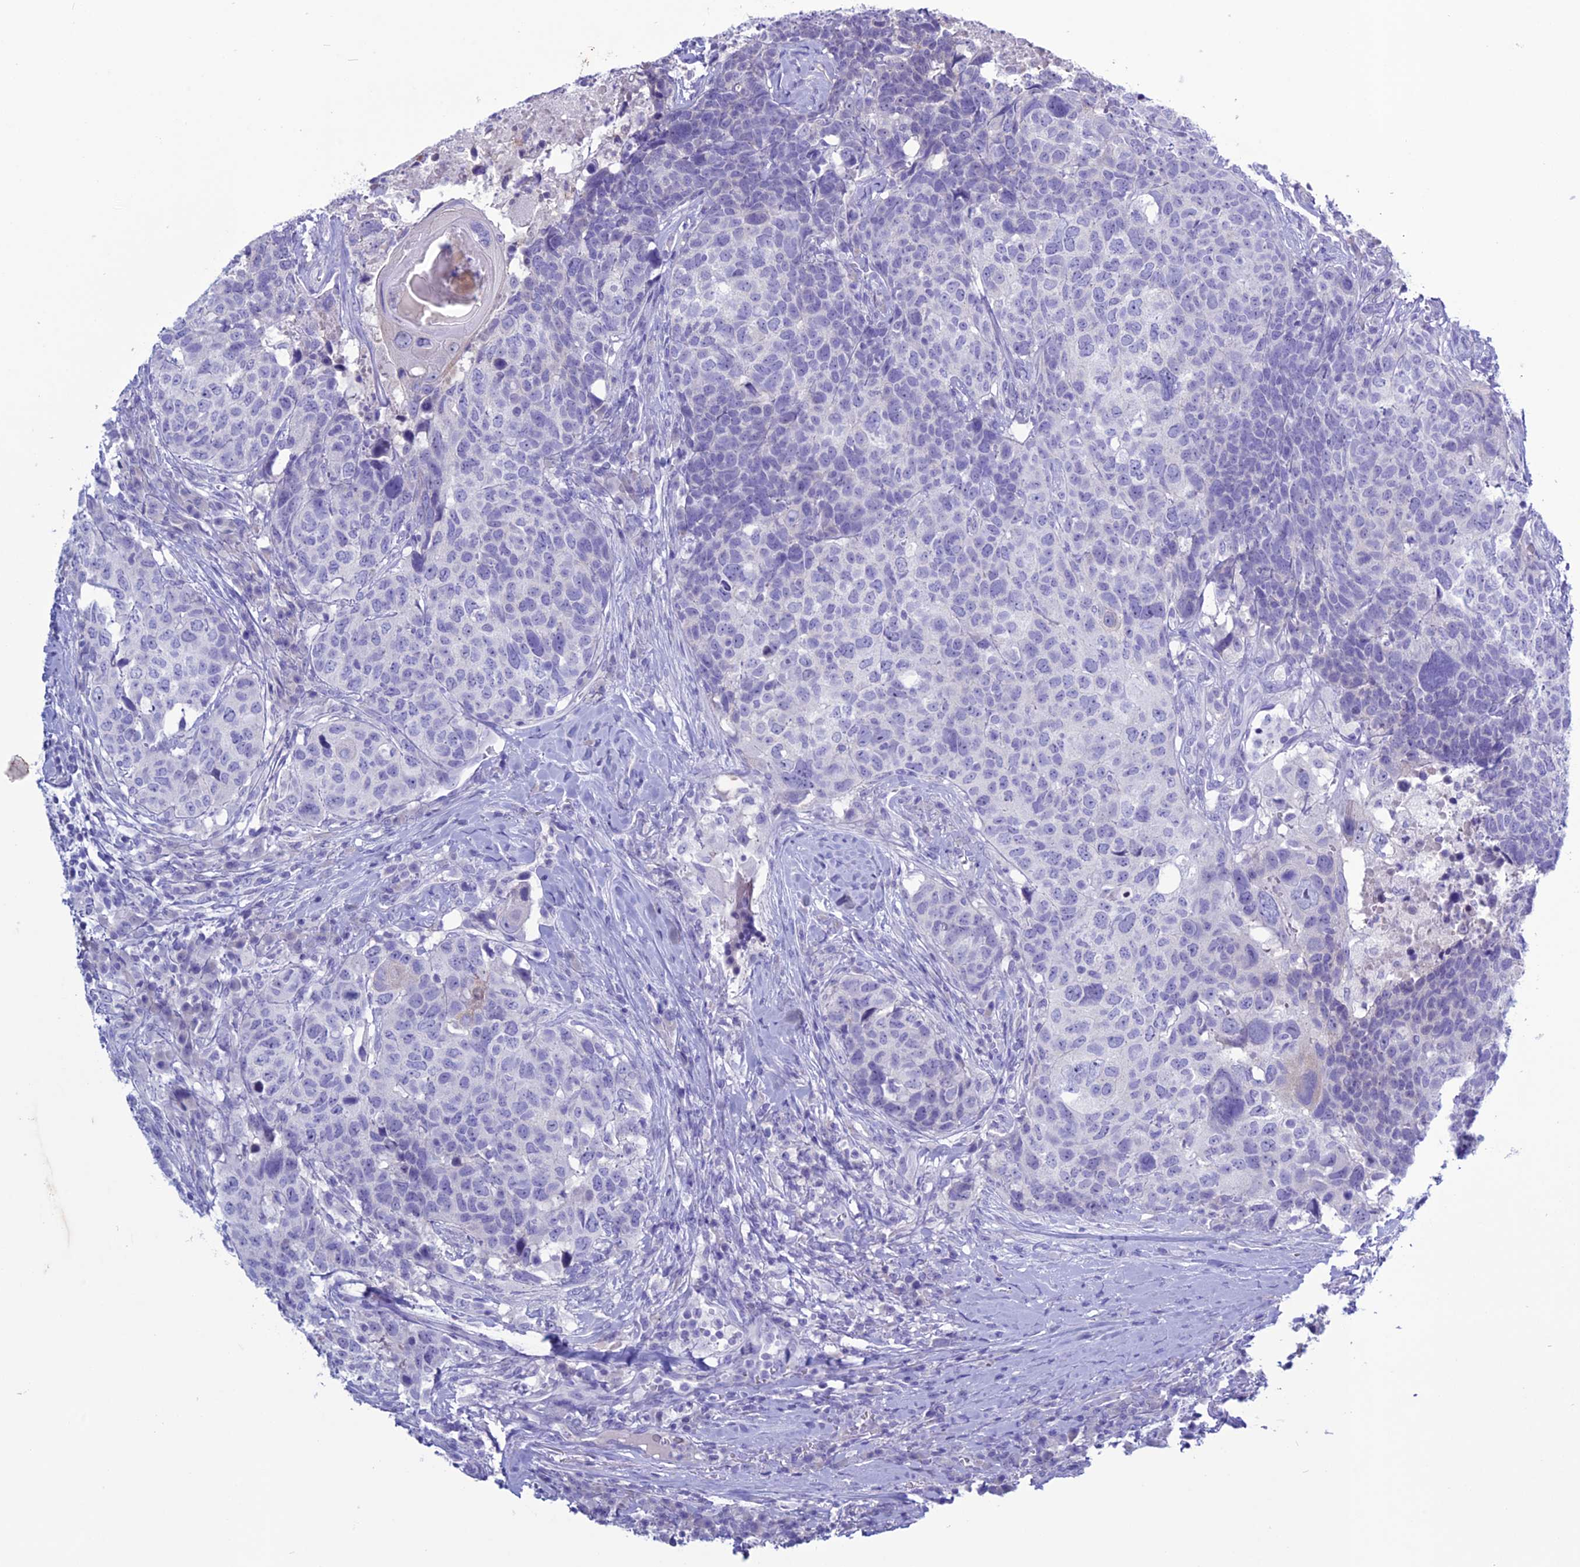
{"staining": {"intensity": "negative", "quantity": "none", "location": "none"}, "tissue": "head and neck cancer", "cell_type": "Tumor cells", "image_type": "cancer", "snomed": [{"axis": "morphology", "description": "Squamous cell carcinoma, NOS"}, {"axis": "topography", "description": "Head-Neck"}], "caption": "The immunohistochemistry (IHC) micrograph has no significant expression in tumor cells of head and neck cancer (squamous cell carcinoma) tissue.", "gene": "CLEC2L", "patient": {"sex": "male", "age": 66}}